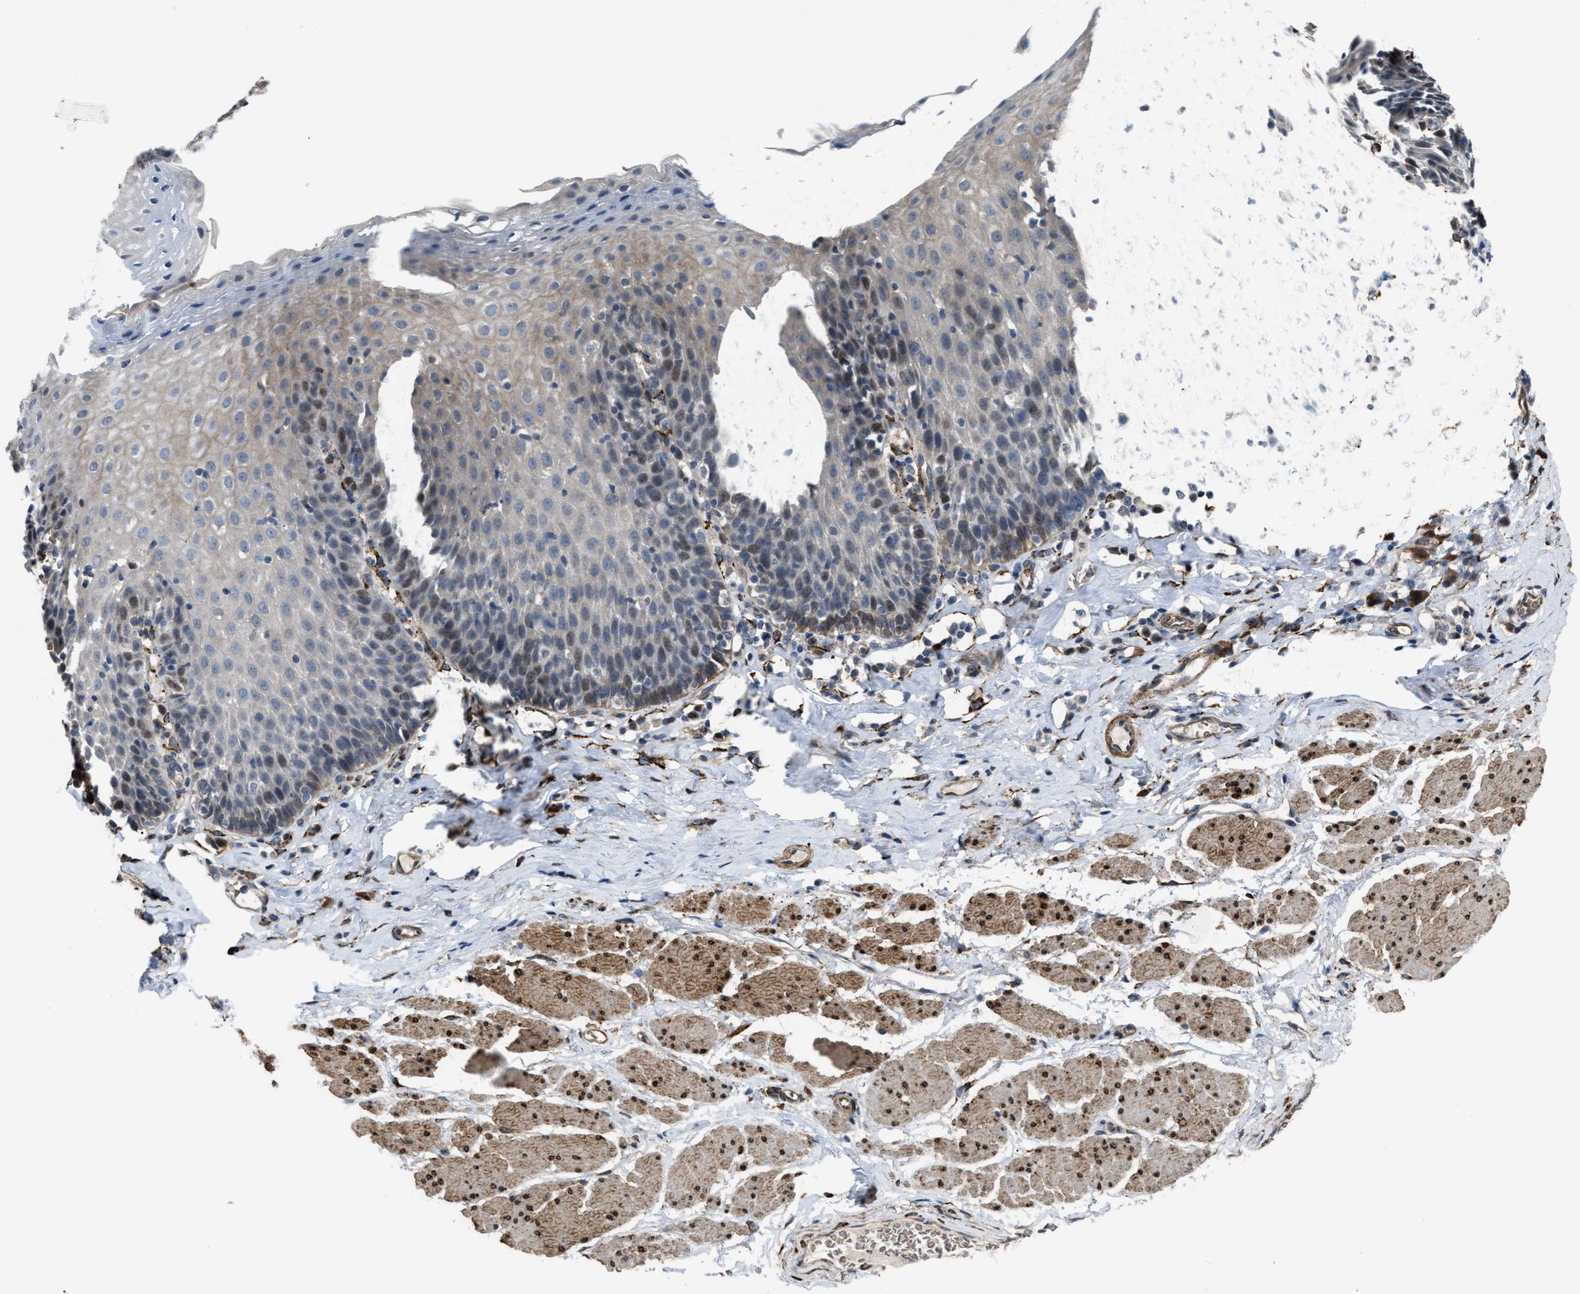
{"staining": {"intensity": "weak", "quantity": "<25%", "location": "nuclear"}, "tissue": "esophagus", "cell_type": "Squamous epithelial cells", "image_type": "normal", "snomed": [{"axis": "morphology", "description": "Normal tissue, NOS"}, {"axis": "topography", "description": "Esophagus"}], "caption": "High magnification brightfield microscopy of unremarkable esophagus stained with DAB (brown) and counterstained with hematoxylin (blue): squamous epithelial cells show no significant staining. Brightfield microscopy of immunohistochemistry stained with DAB (brown) and hematoxylin (blue), captured at high magnification.", "gene": "SELENOM", "patient": {"sex": "female", "age": 61}}